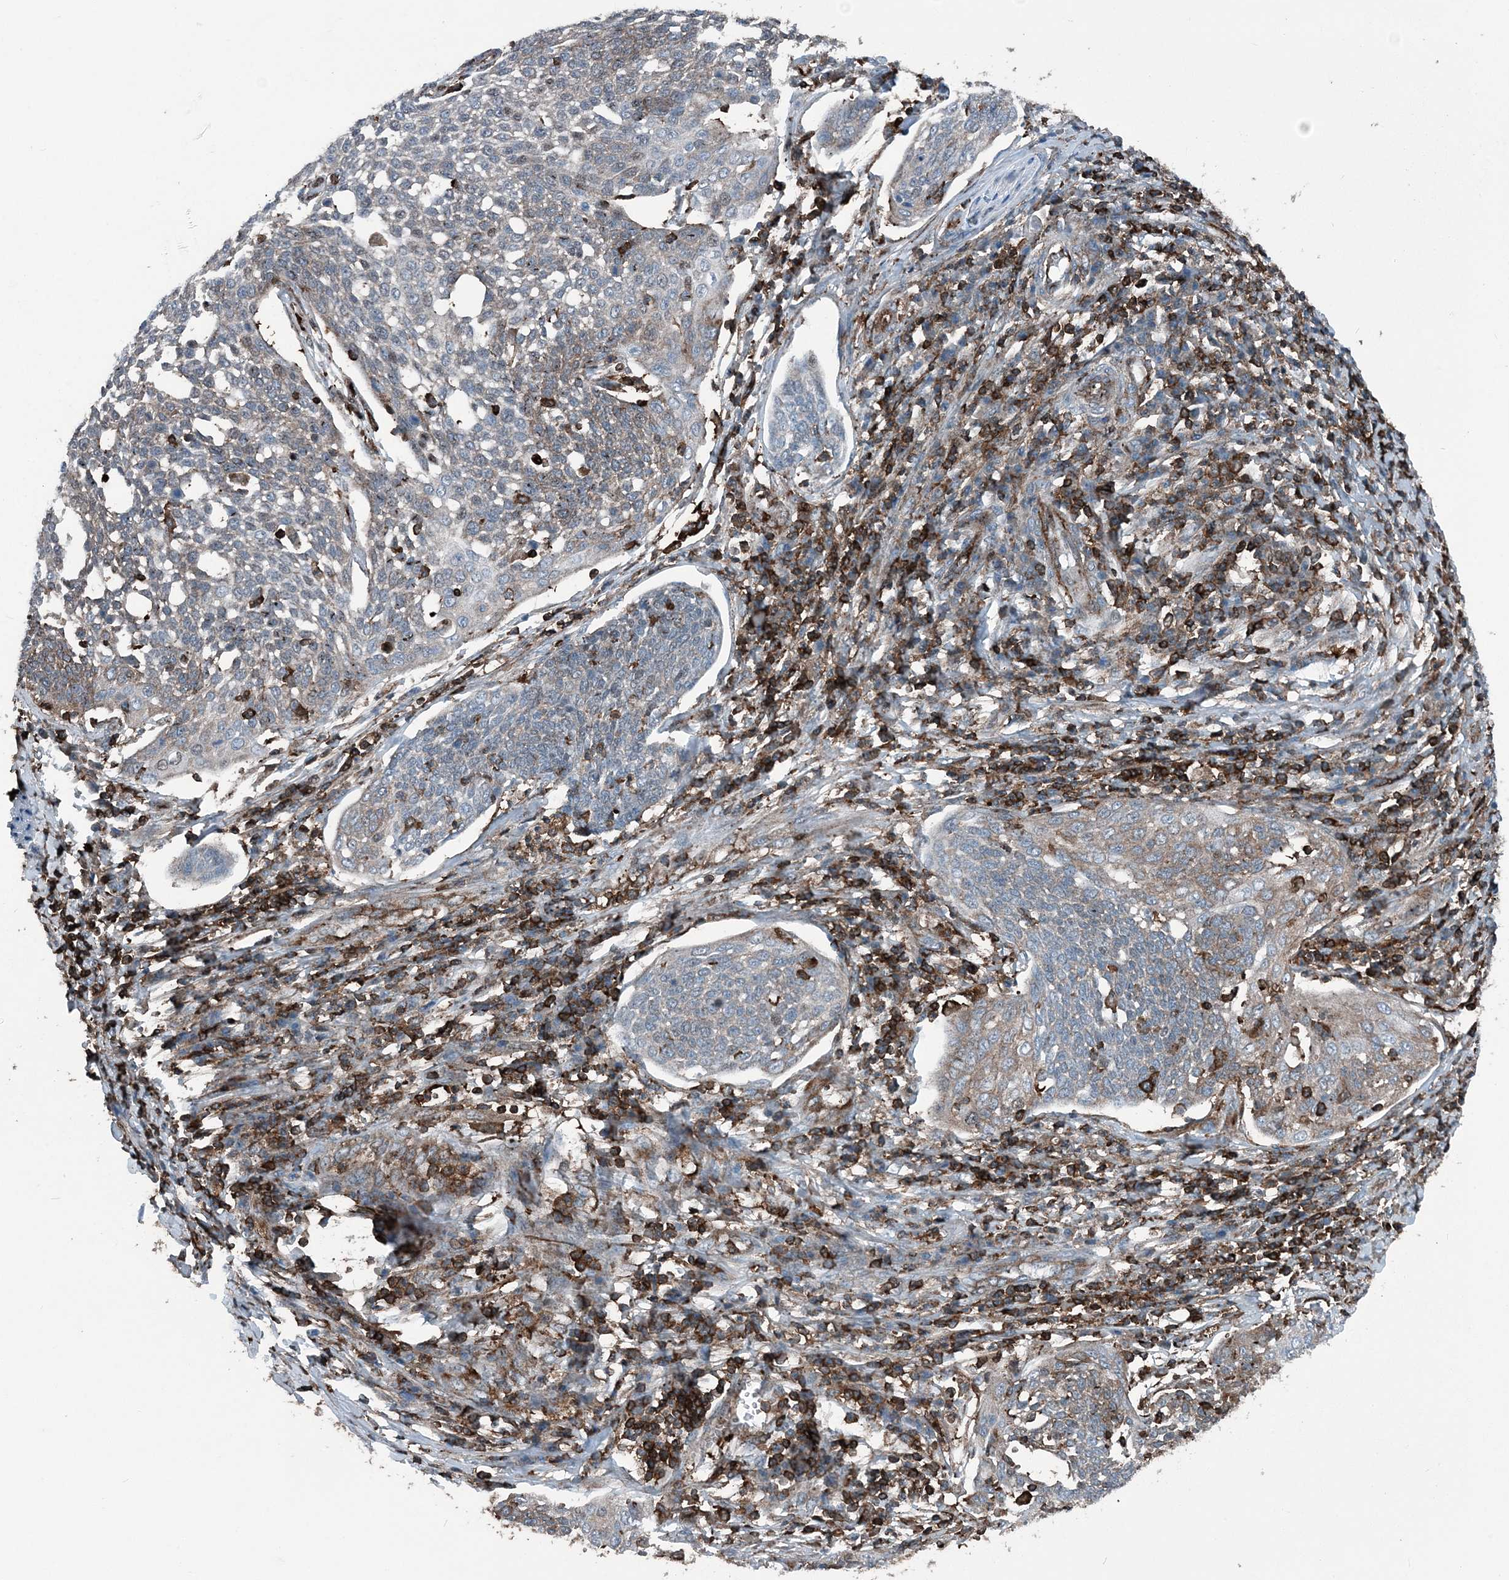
{"staining": {"intensity": "moderate", "quantity": "<25%", "location": "cytoplasmic/membranous"}, "tissue": "cervical cancer", "cell_type": "Tumor cells", "image_type": "cancer", "snomed": [{"axis": "morphology", "description": "Squamous cell carcinoma, NOS"}, {"axis": "topography", "description": "Cervix"}], "caption": "Cervical cancer (squamous cell carcinoma) stained with a brown dye reveals moderate cytoplasmic/membranous positive positivity in approximately <25% of tumor cells.", "gene": "CFL1", "patient": {"sex": "female", "age": 34}}